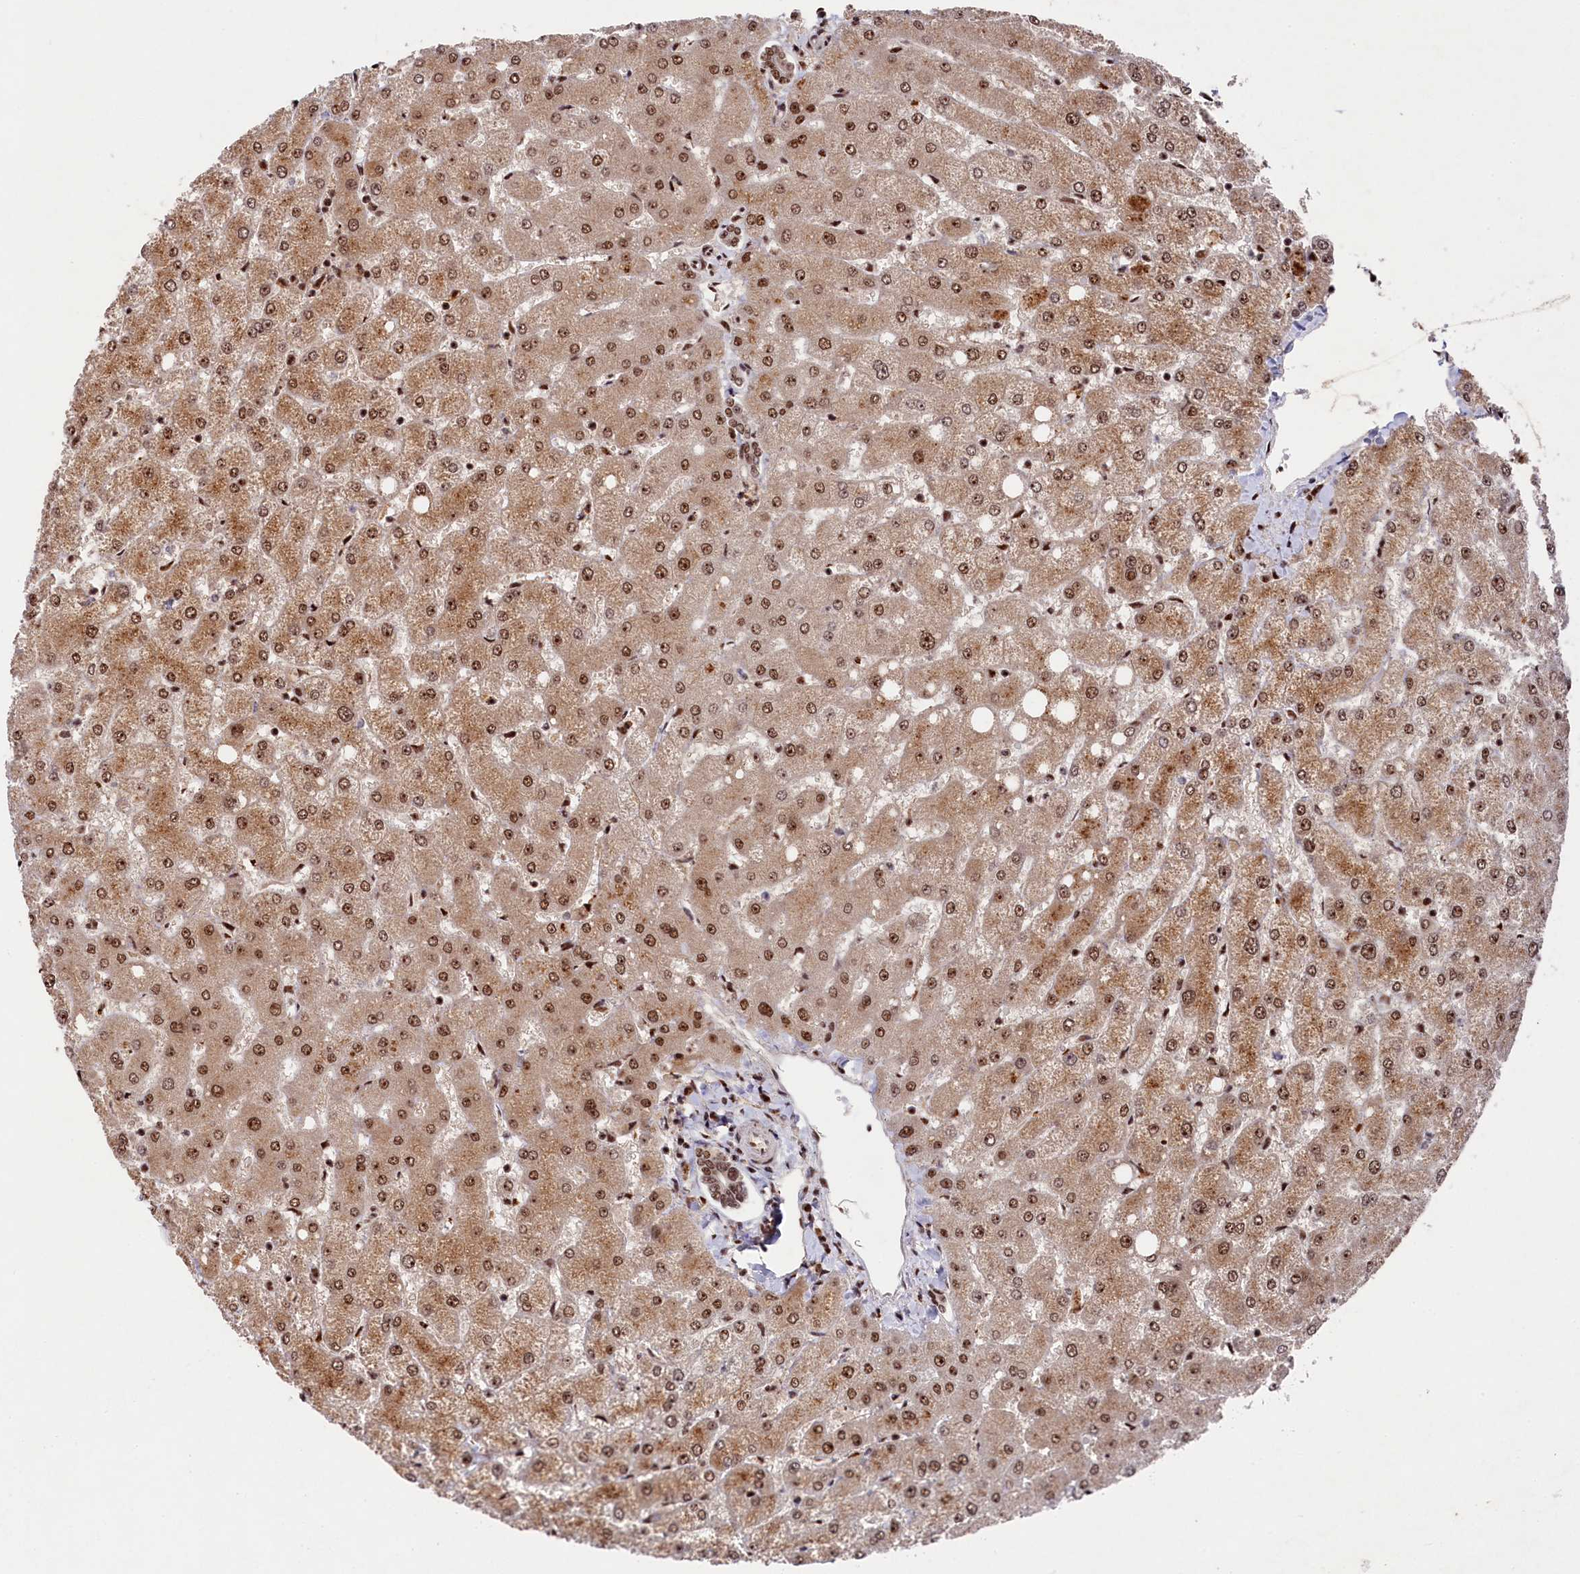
{"staining": {"intensity": "moderate", "quantity": ">75%", "location": "nuclear"}, "tissue": "liver", "cell_type": "Cholangiocytes", "image_type": "normal", "snomed": [{"axis": "morphology", "description": "Normal tissue, NOS"}, {"axis": "topography", "description": "Liver"}], "caption": "Human liver stained for a protein (brown) displays moderate nuclear positive staining in about >75% of cholangiocytes.", "gene": "PRPF31", "patient": {"sex": "female", "age": 54}}